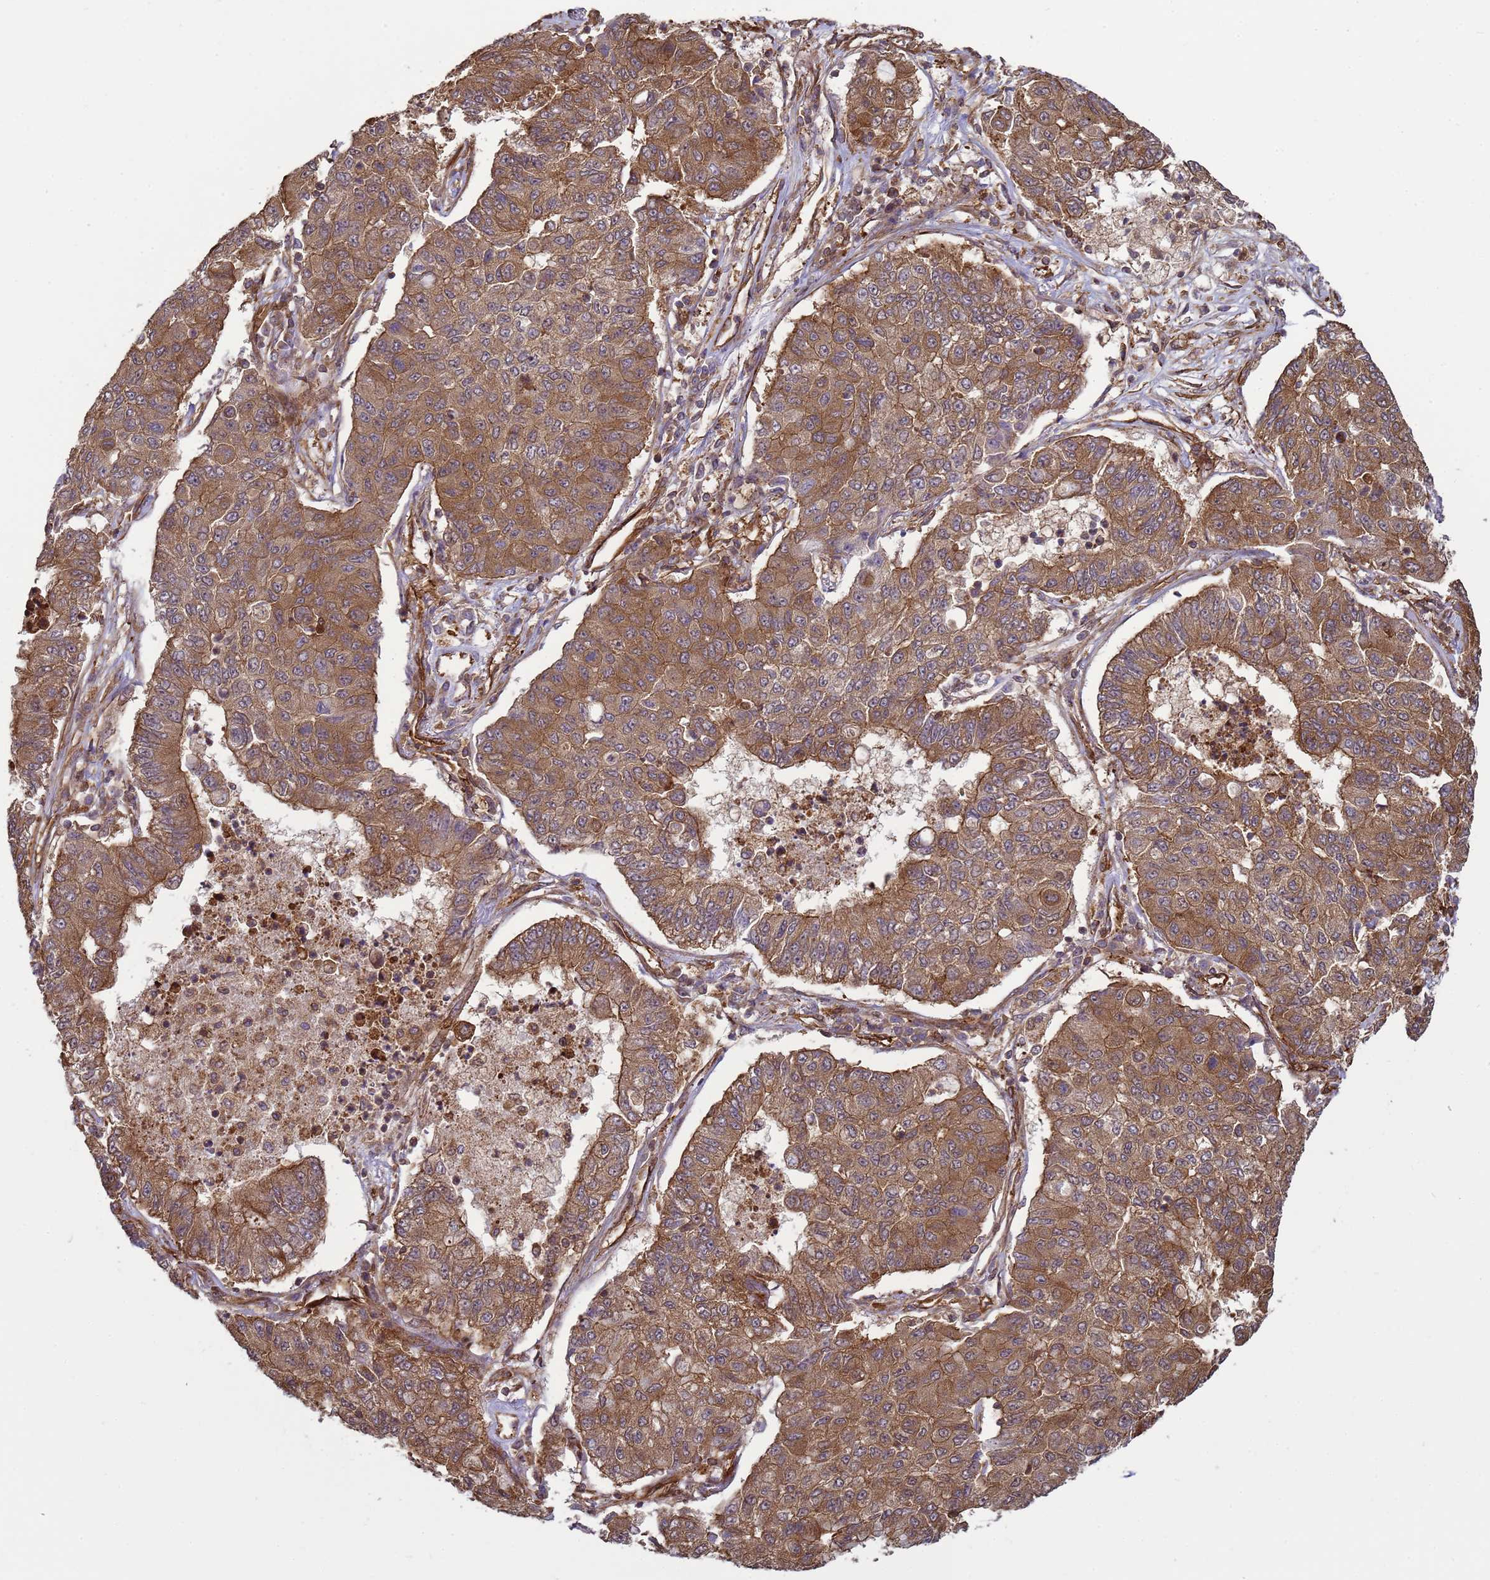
{"staining": {"intensity": "moderate", "quantity": ">75%", "location": "cytoplasmic/membranous"}, "tissue": "lung cancer", "cell_type": "Tumor cells", "image_type": "cancer", "snomed": [{"axis": "morphology", "description": "Squamous cell carcinoma, NOS"}, {"axis": "topography", "description": "Lung"}], "caption": "Protein staining exhibits moderate cytoplasmic/membranous staining in about >75% of tumor cells in lung cancer.", "gene": "CNOT1", "patient": {"sex": "male", "age": 74}}